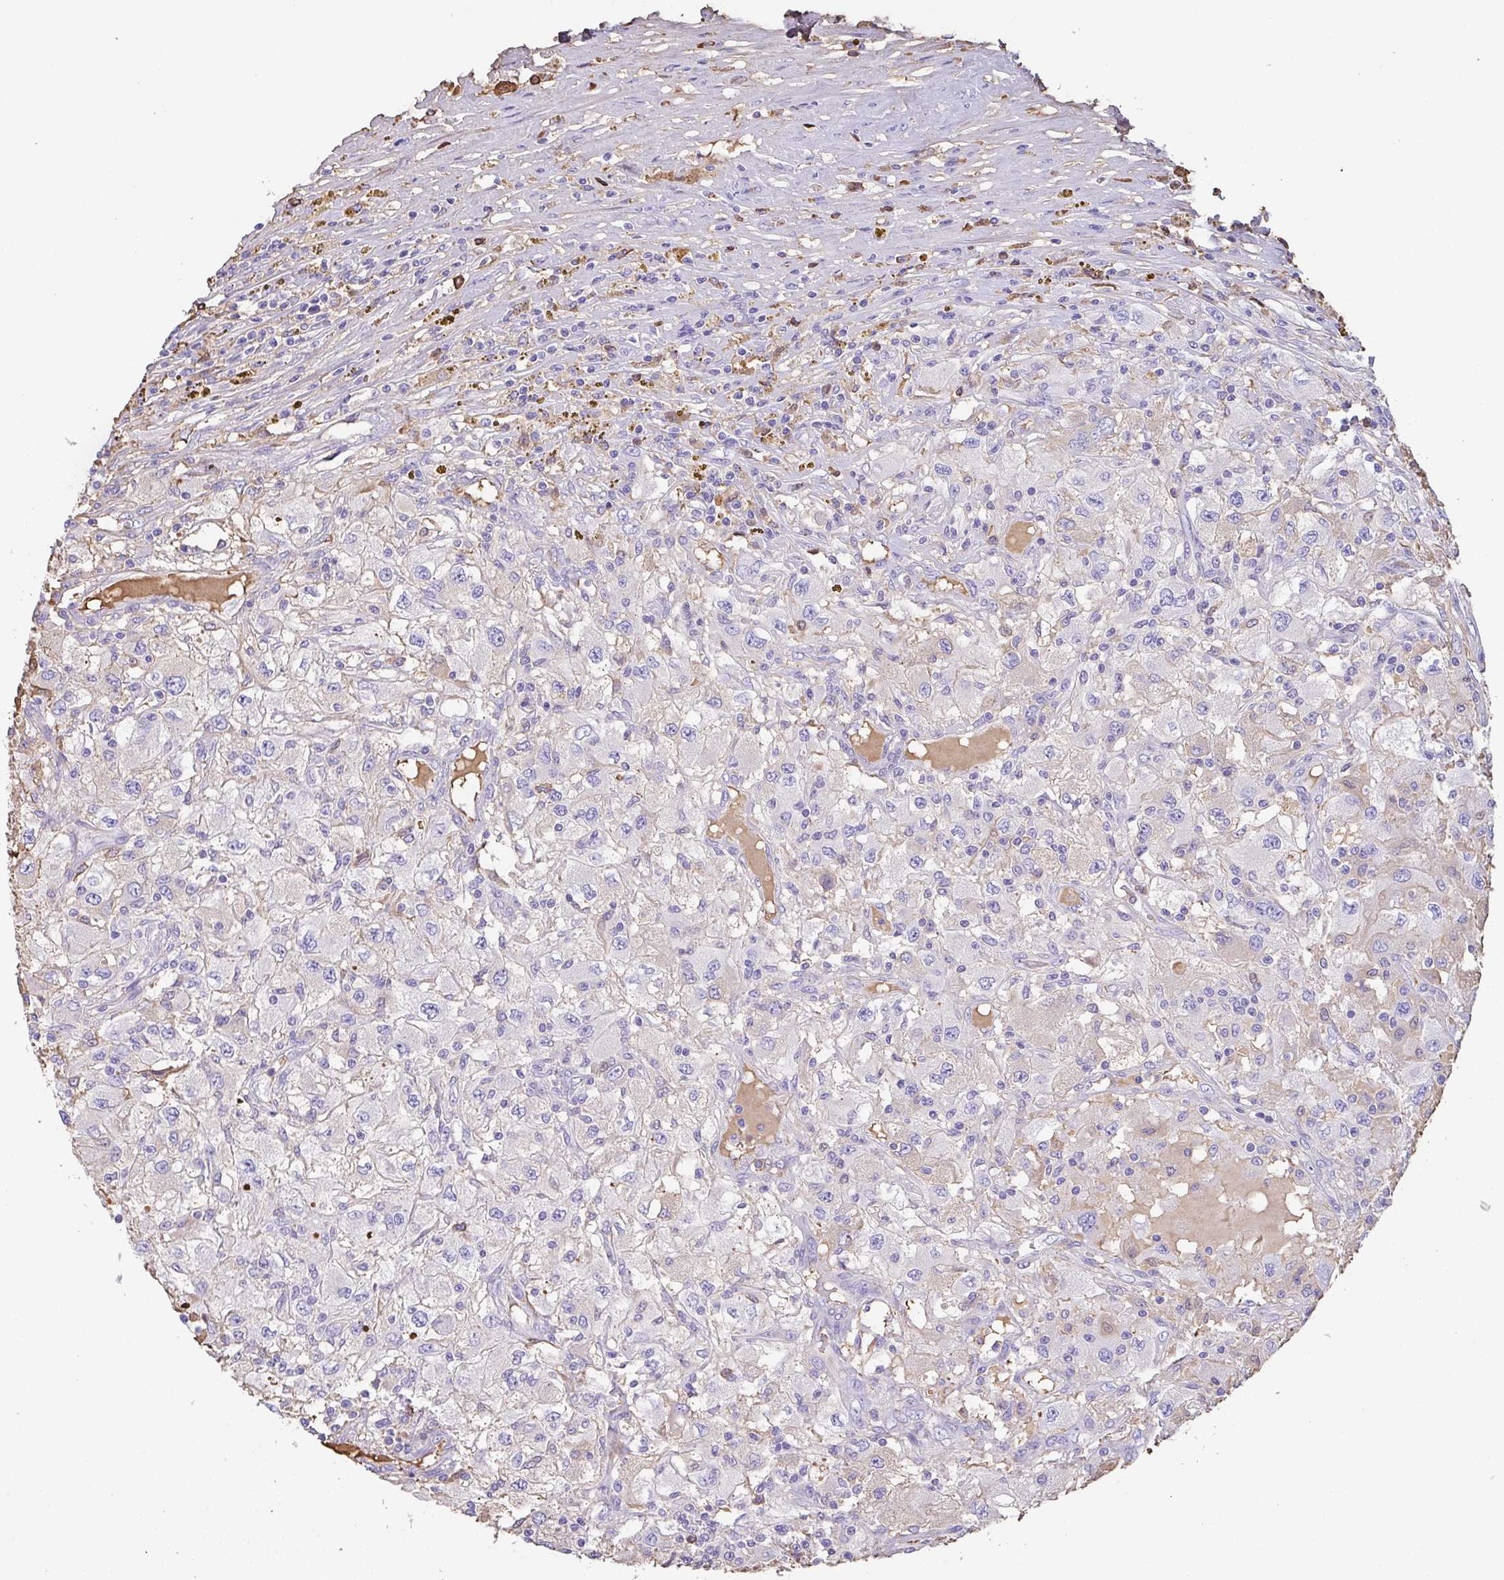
{"staining": {"intensity": "negative", "quantity": "none", "location": "none"}, "tissue": "renal cancer", "cell_type": "Tumor cells", "image_type": "cancer", "snomed": [{"axis": "morphology", "description": "Adenocarcinoma, NOS"}, {"axis": "topography", "description": "Kidney"}], "caption": "Immunohistochemistry (IHC) of human renal adenocarcinoma exhibits no staining in tumor cells.", "gene": "HOXC12", "patient": {"sex": "female", "age": 67}}